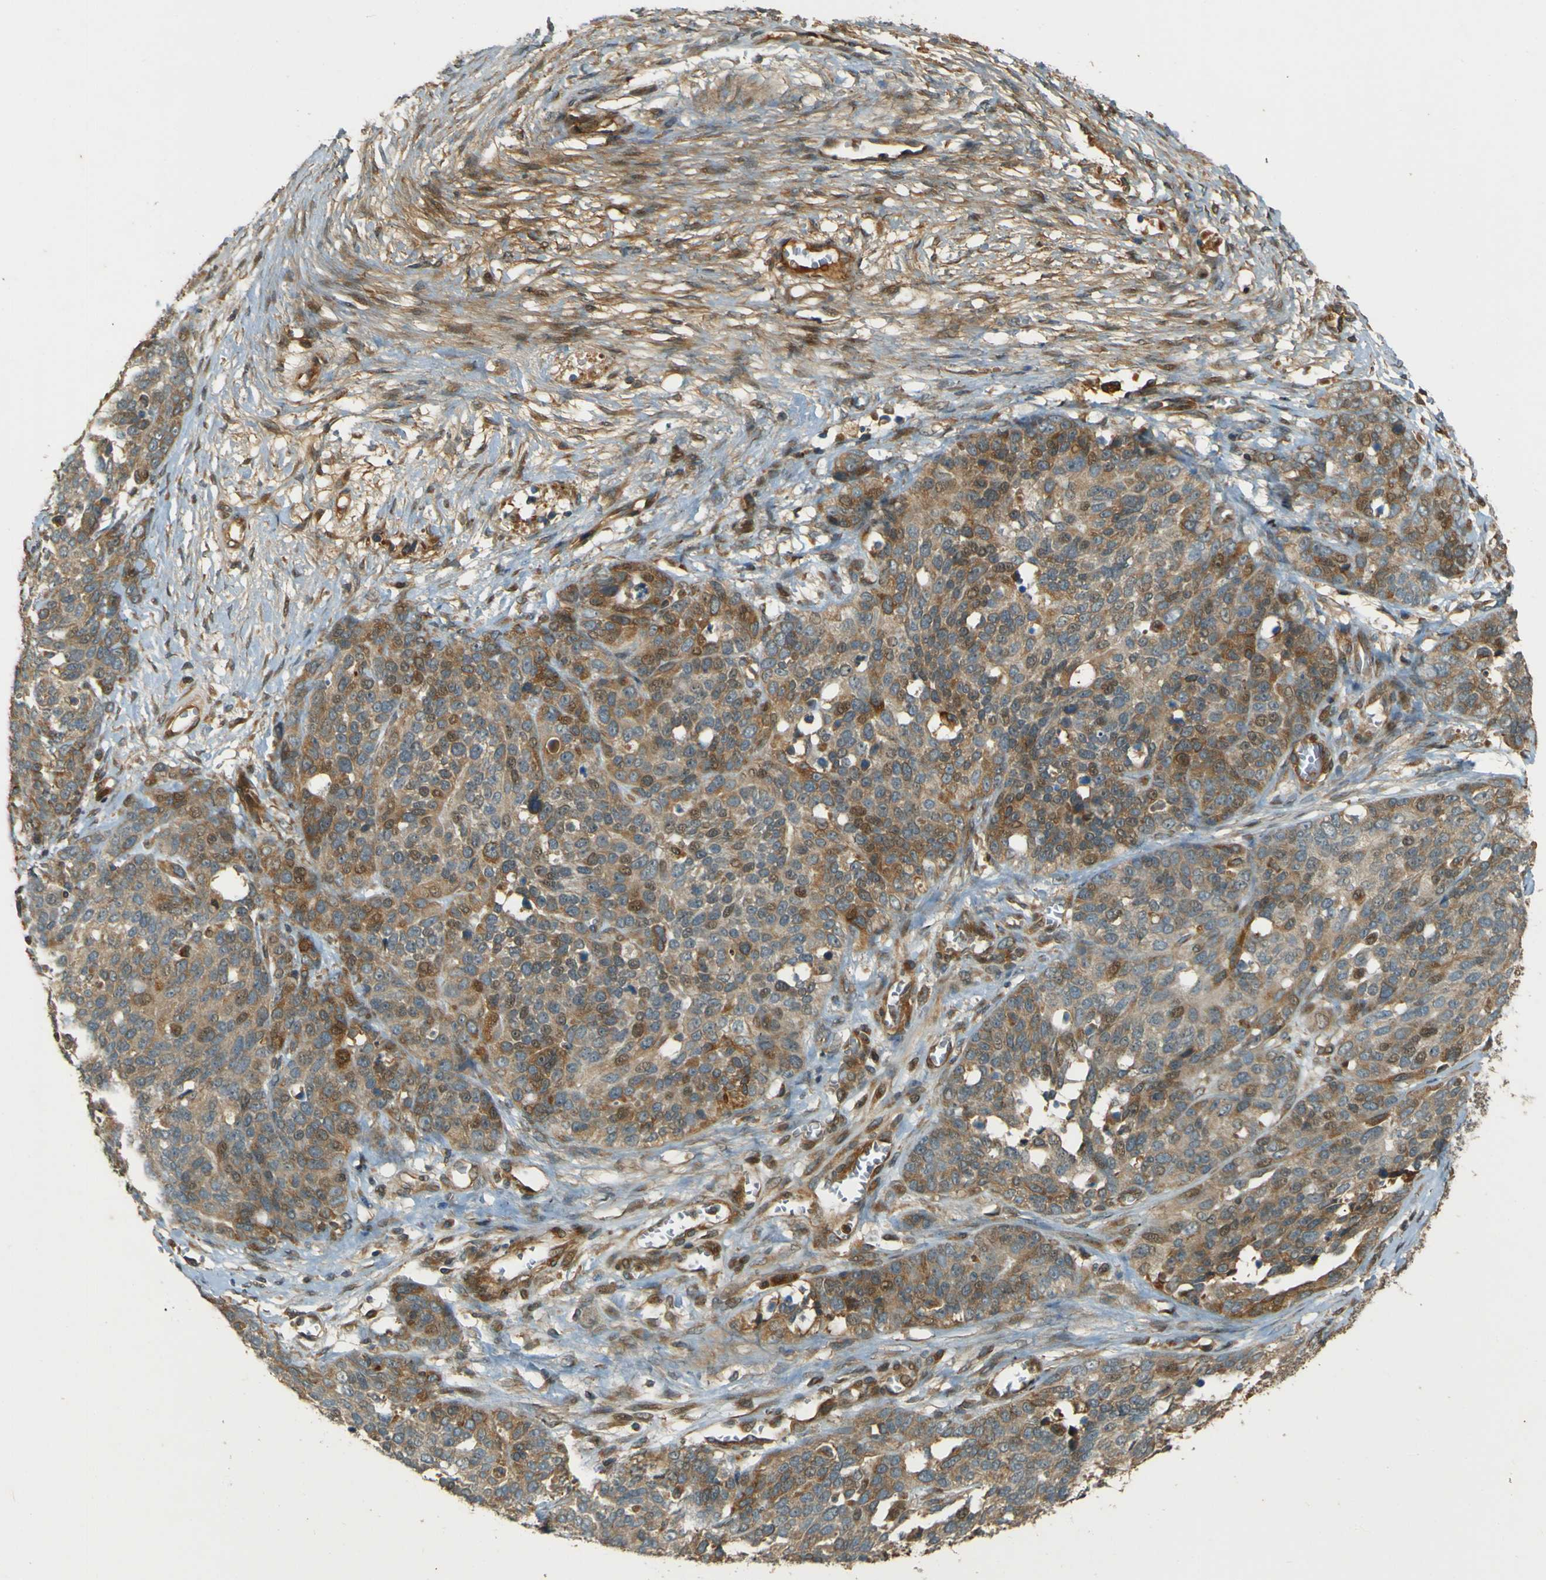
{"staining": {"intensity": "moderate", "quantity": ">75%", "location": "cytoplasmic/membranous,nuclear"}, "tissue": "ovarian cancer", "cell_type": "Tumor cells", "image_type": "cancer", "snomed": [{"axis": "morphology", "description": "Cystadenocarcinoma, serous, NOS"}, {"axis": "topography", "description": "Ovary"}], "caption": "Immunohistochemical staining of human ovarian cancer (serous cystadenocarcinoma) exhibits moderate cytoplasmic/membranous and nuclear protein expression in approximately >75% of tumor cells.", "gene": "LPCAT1", "patient": {"sex": "female", "age": 44}}